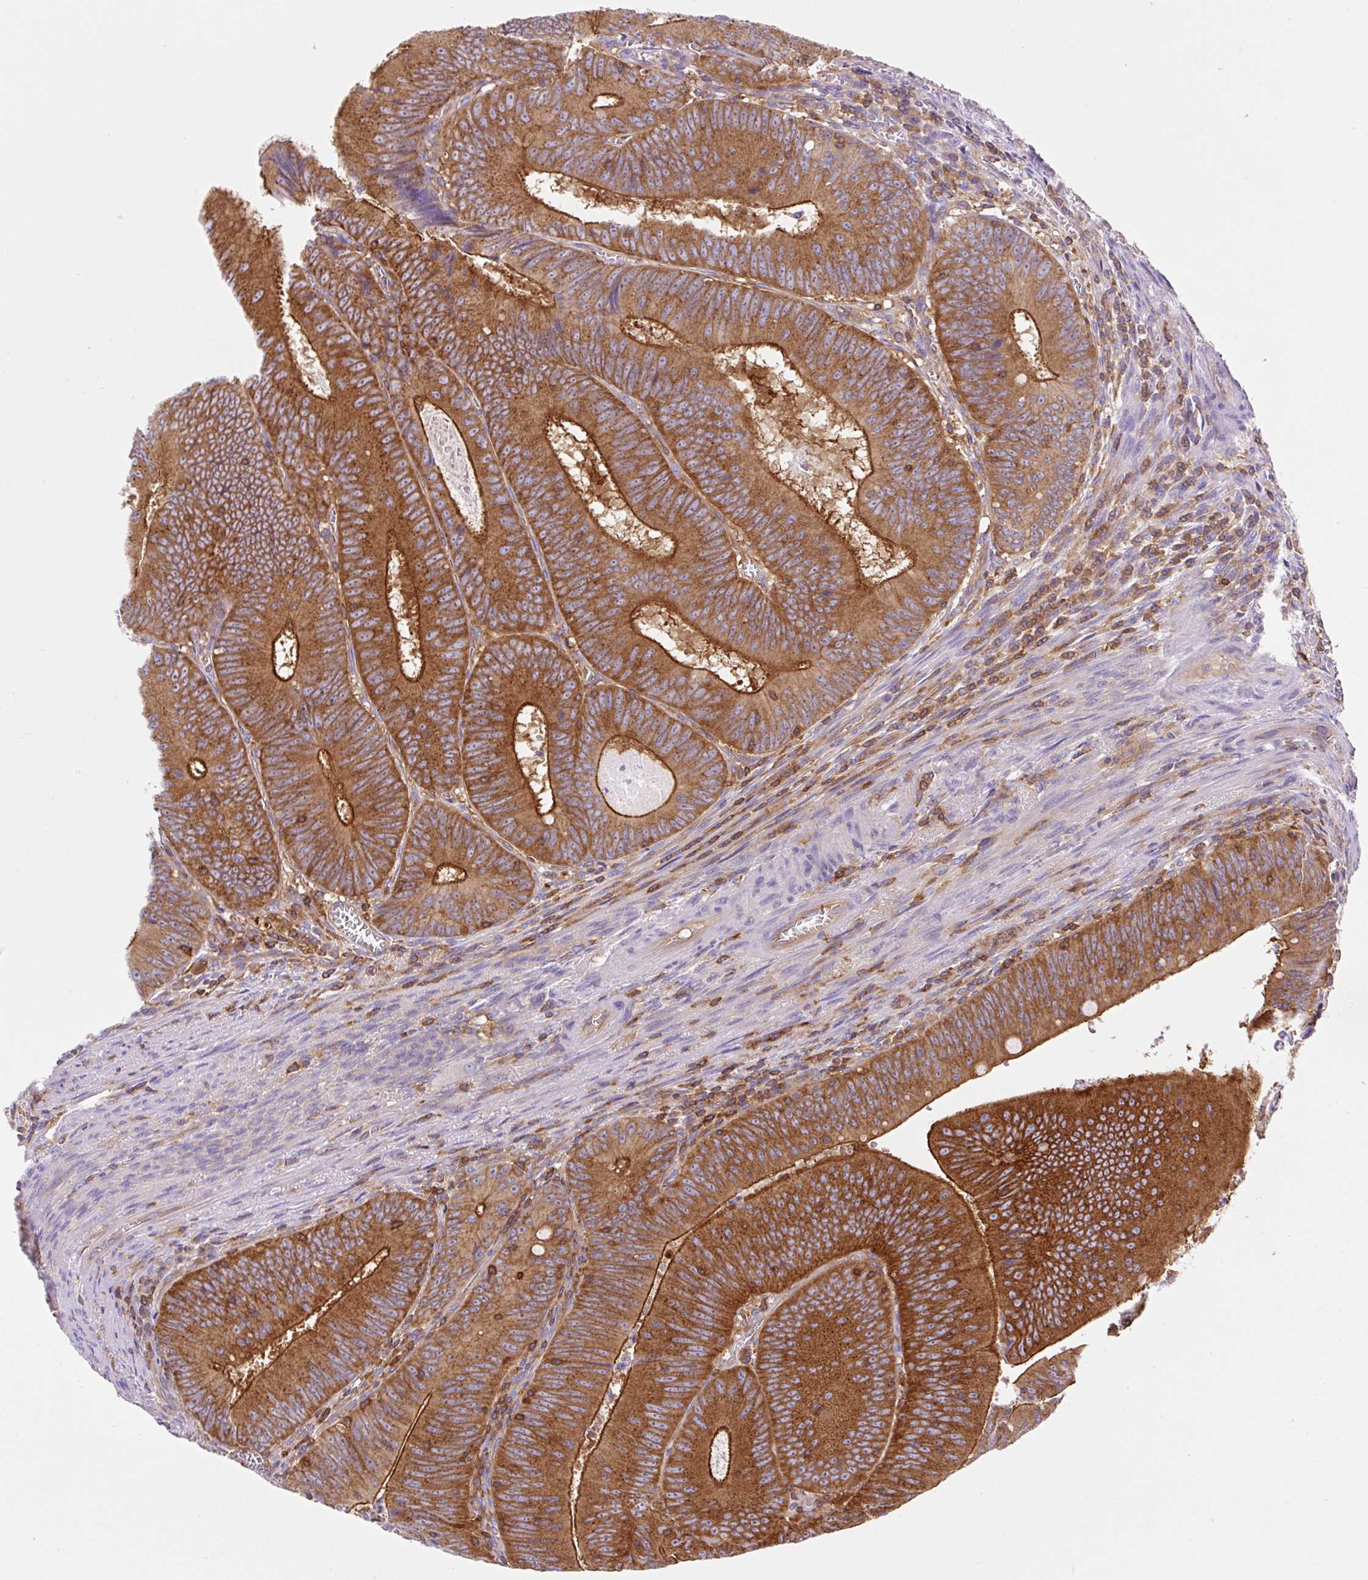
{"staining": {"intensity": "strong", "quantity": ">75%", "location": "cytoplasmic/membranous"}, "tissue": "colorectal cancer", "cell_type": "Tumor cells", "image_type": "cancer", "snomed": [{"axis": "morphology", "description": "Adenocarcinoma, NOS"}, {"axis": "topography", "description": "Rectum"}], "caption": "This photomicrograph reveals colorectal adenocarcinoma stained with immunohistochemistry (IHC) to label a protein in brown. The cytoplasmic/membranous of tumor cells show strong positivity for the protein. Nuclei are counter-stained blue.", "gene": "DNM2", "patient": {"sex": "female", "age": 72}}